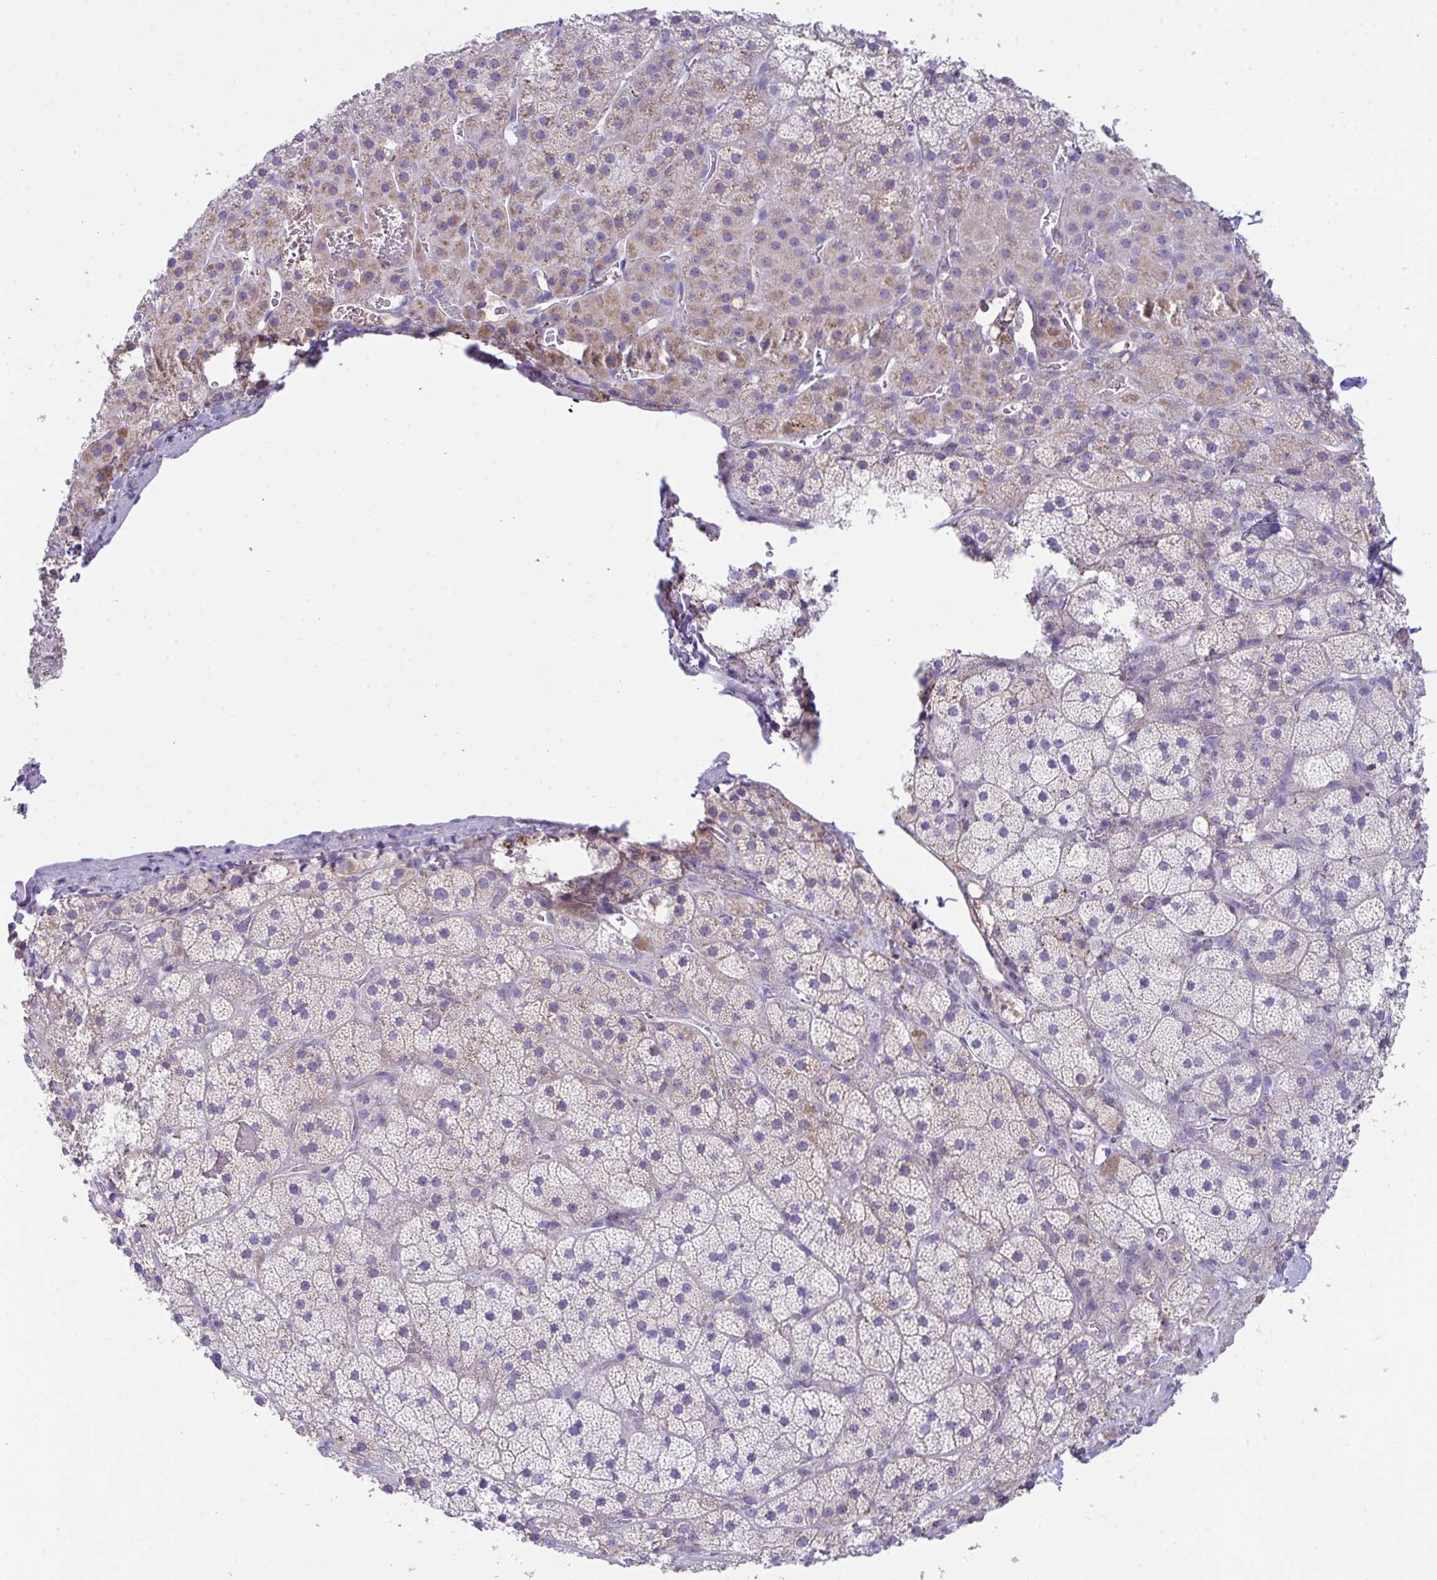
{"staining": {"intensity": "weak", "quantity": "25%-75%", "location": "cytoplasmic/membranous"}, "tissue": "adrenal gland", "cell_type": "Glandular cells", "image_type": "normal", "snomed": [{"axis": "morphology", "description": "Normal tissue, NOS"}, {"axis": "topography", "description": "Adrenal gland"}], "caption": "Weak cytoplasmic/membranous expression is seen in about 25%-75% of glandular cells in normal adrenal gland.", "gene": "PLA2G12B", "patient": {"sex": "male", "age": 57}}